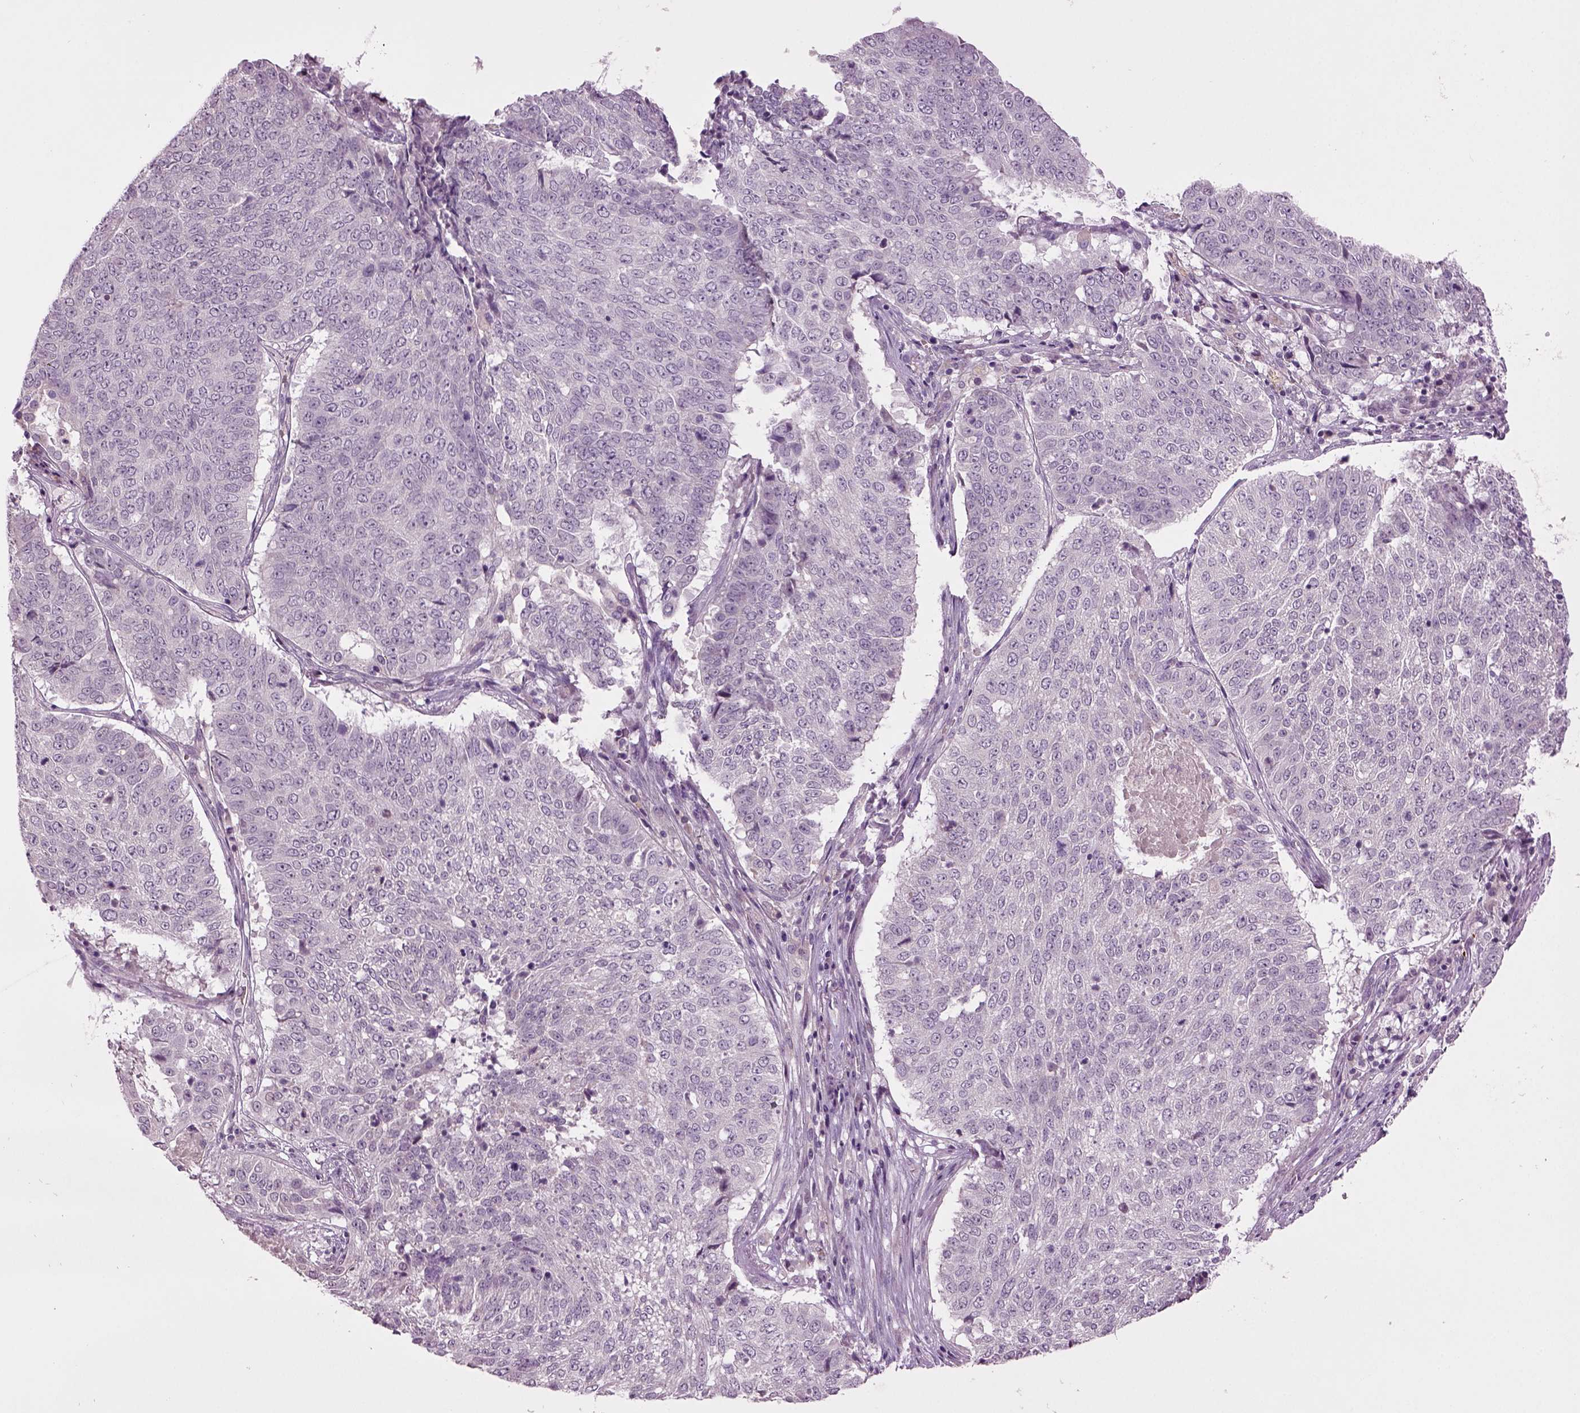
{"staining": {"intensity": "negative", "quantity": "none", "location": "none"}, "tissue": "lung cancer", "cell_type": "Tumor cells", "image_type": "cancer", "snomed": [{"axis": "morphology", "description": "Squamous cell carcinoma, NOS"}, {"axis": "topography", "description": "Lung"}], "caption": "Tumor cells are negative for brown protein staining in squamous cell carcinoma (lung).", "gene": "SLC17A6", "patient": {"sex": "male", "age": 64}}